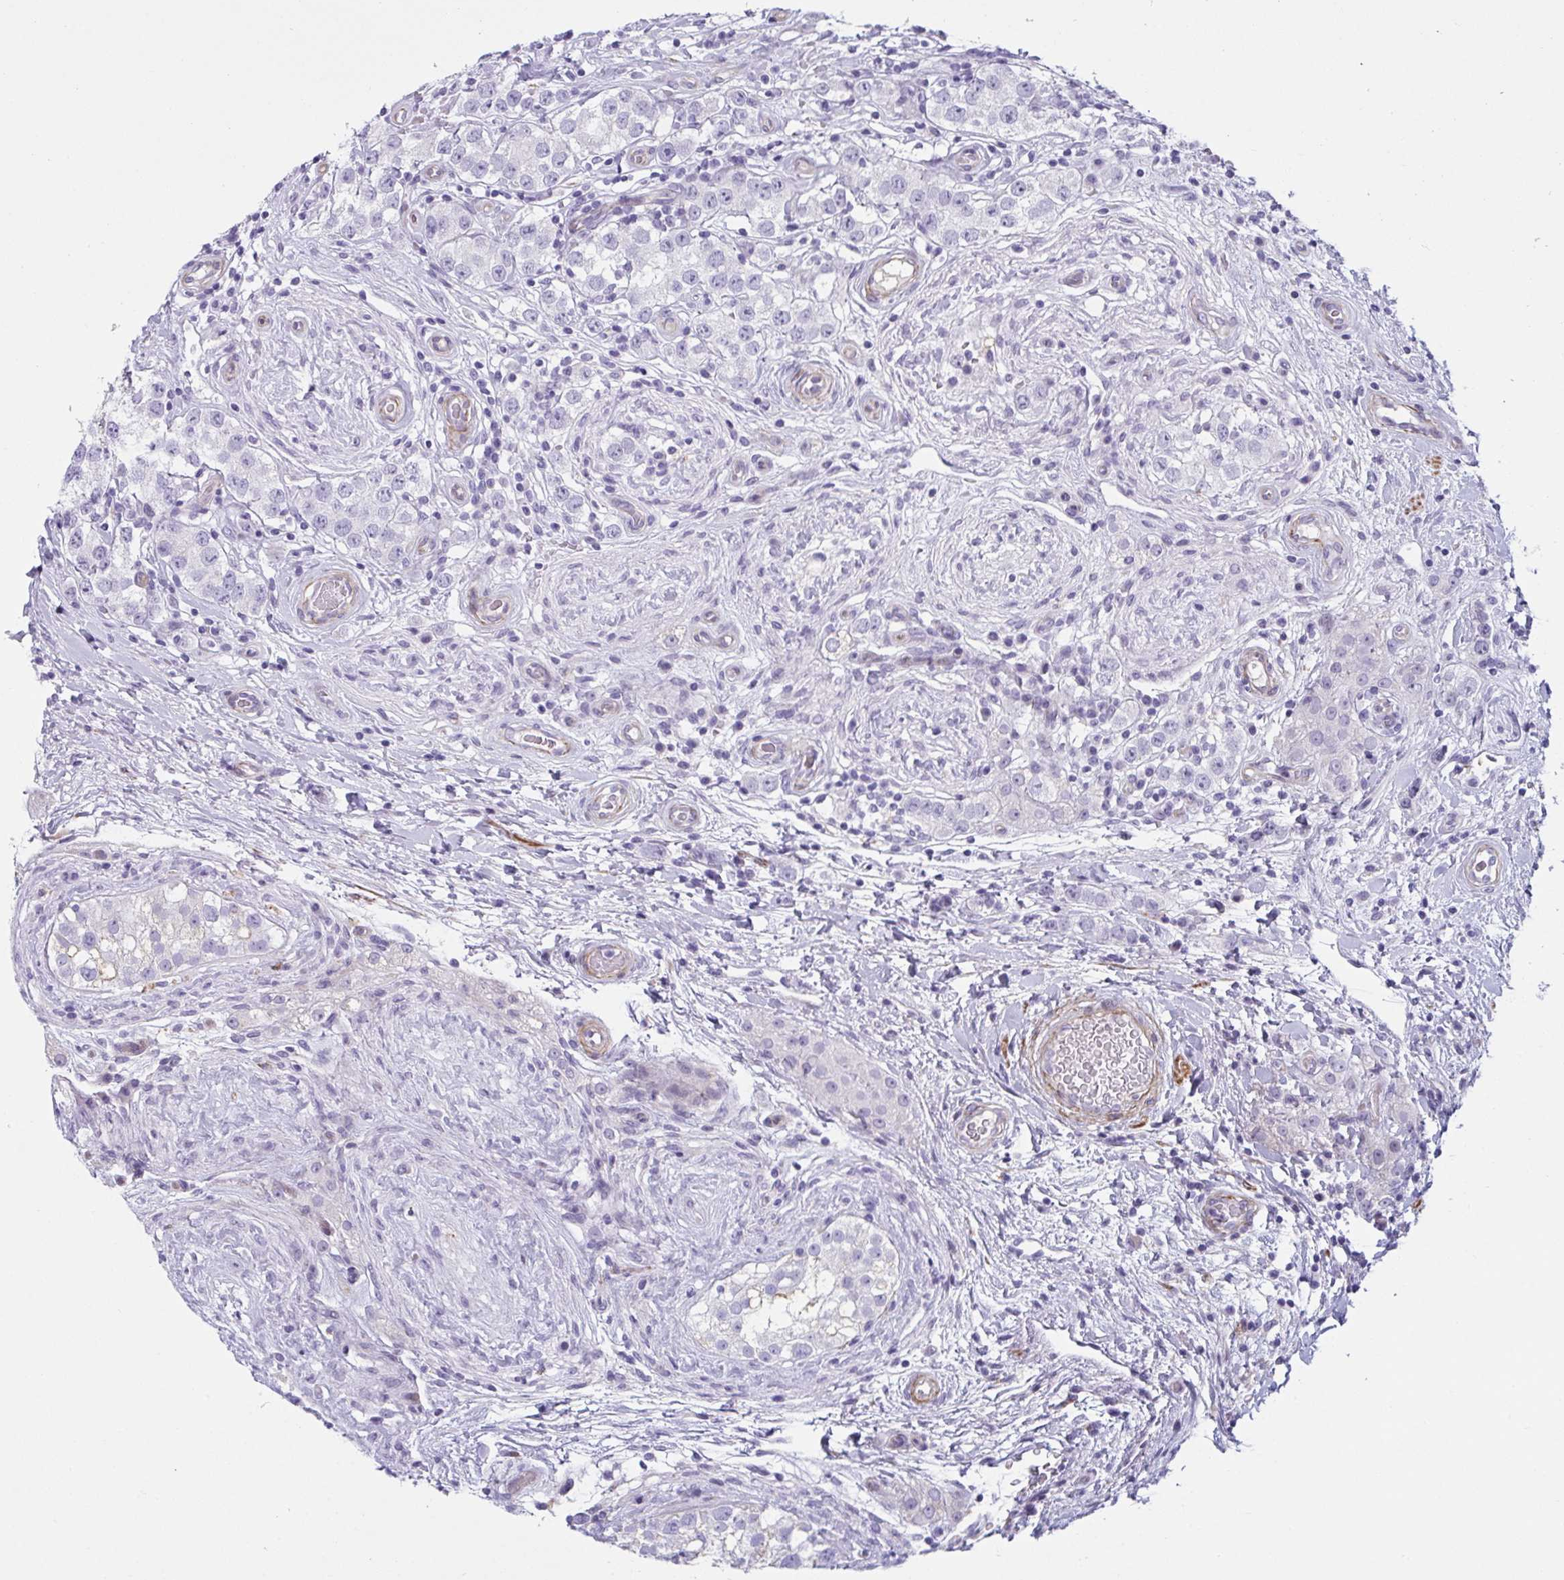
{"staining": {"intensity": "negative", "quantity": "none", "location": "none"}, "tissue": "testis cancer", "cell_type": "Tumor cells", "image_type": "cancer", "snomed": [{"axis": "morphology", "description": "Seminoma, NOS"}, {"axis": "topography", "description": "Testis"}], "caption": "A high-resolution histopathology image shows immunohistochemistry staining of testis seminoma, which demonstrates no significant staining in tumor cells.", "gene": "OR5P3", "patient": {"sex": "male", "age": 34}}